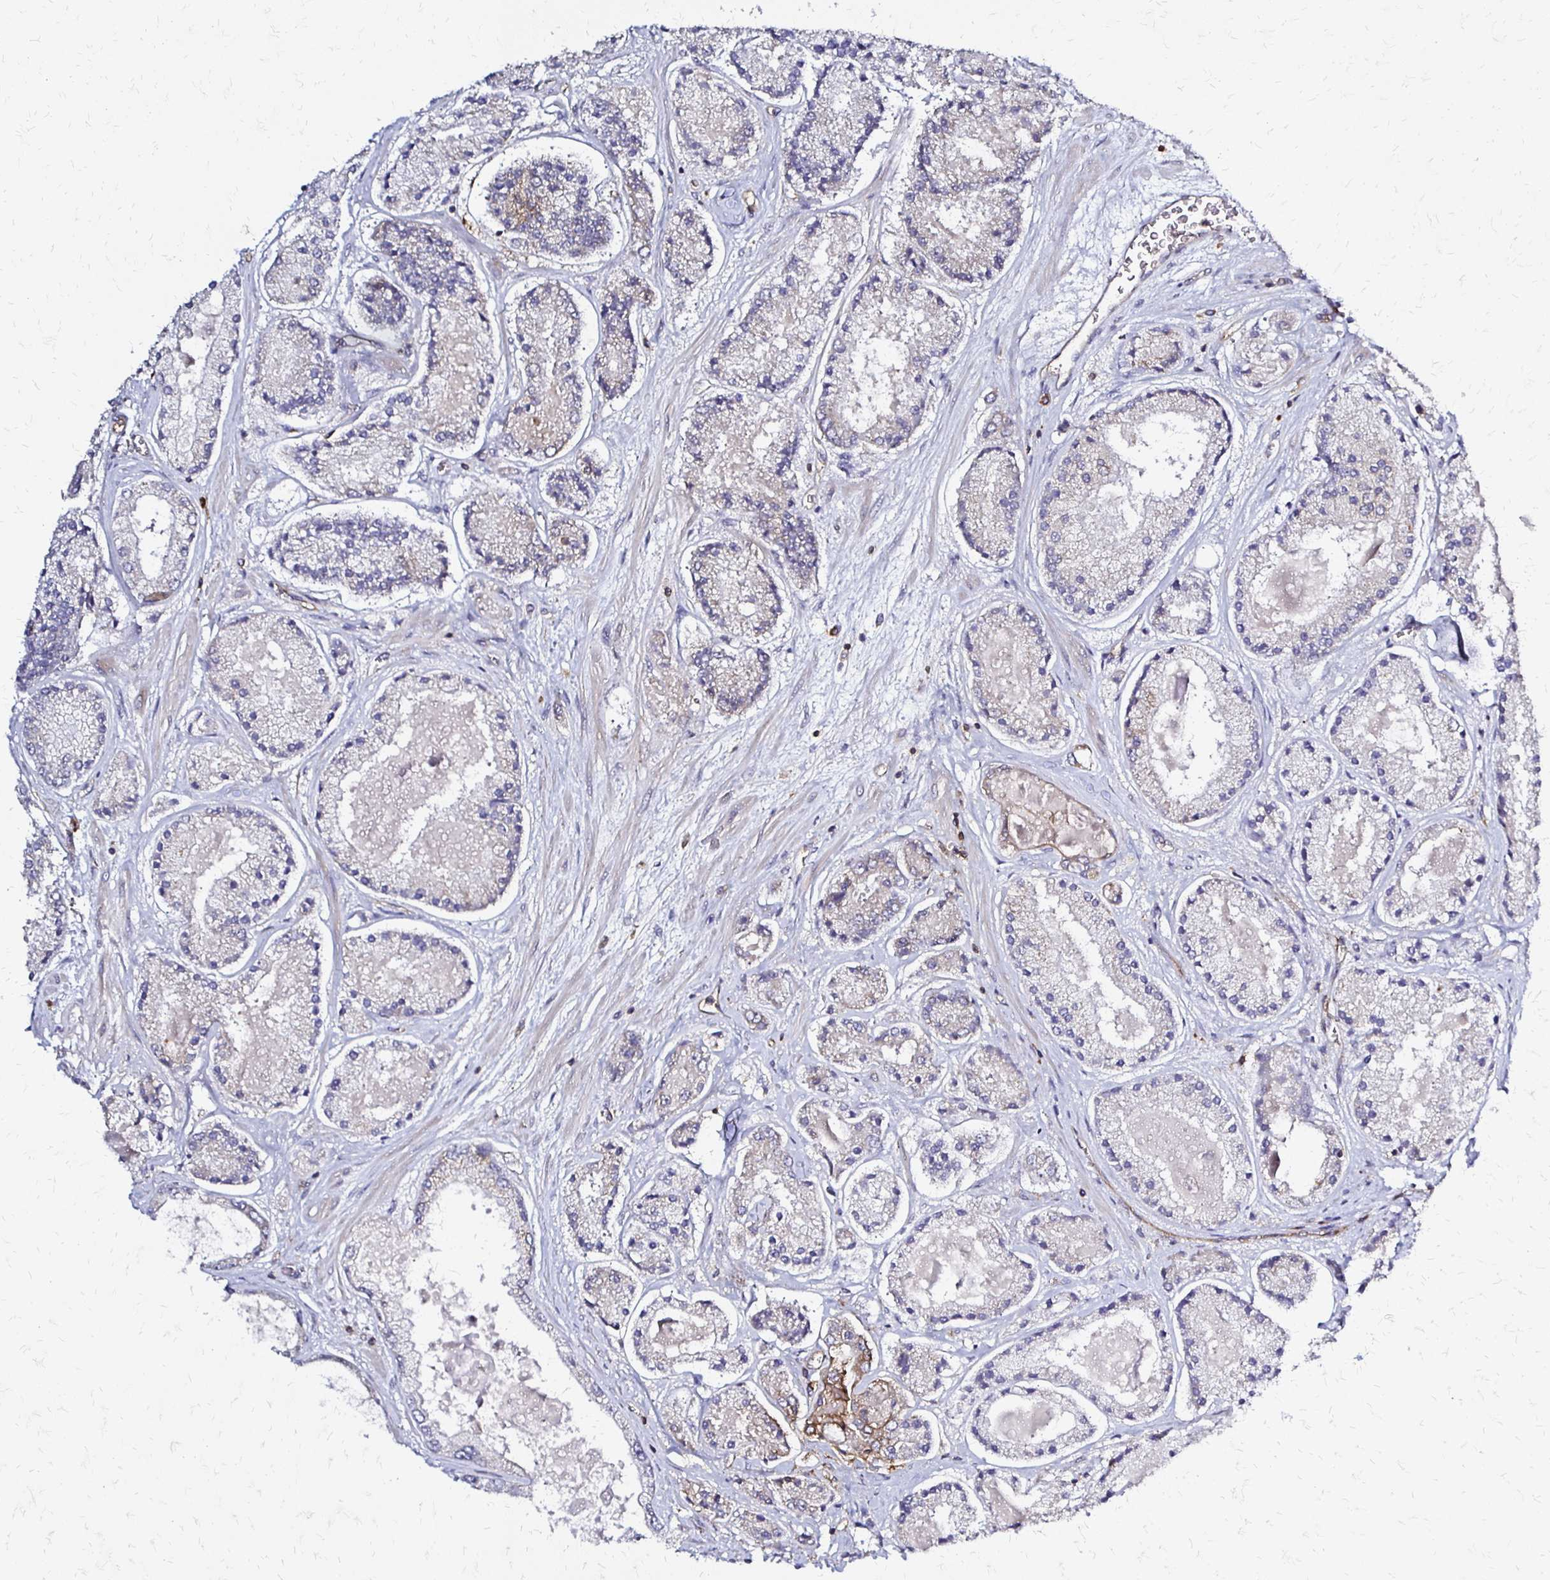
{"staining": {"intensity": "negative", "quantity": "none", "location": "none"}, "tissue": "prostate cancer", "cell_type": "Tumor cells", "image_type": "cancer", "snomed": [{"axis": "morphology", "description": "Adenocarcinoma, High grade"}, {"axis": "topography", "description": "Prostate"}], "caption": "A high-resolution photomicrograph shows immunohistochemistry staining of prostate cancer, which shows no significant staining in tumor cells.", "gene": "SLC9A9", "patient": {"sex": "male", "age": 67}}